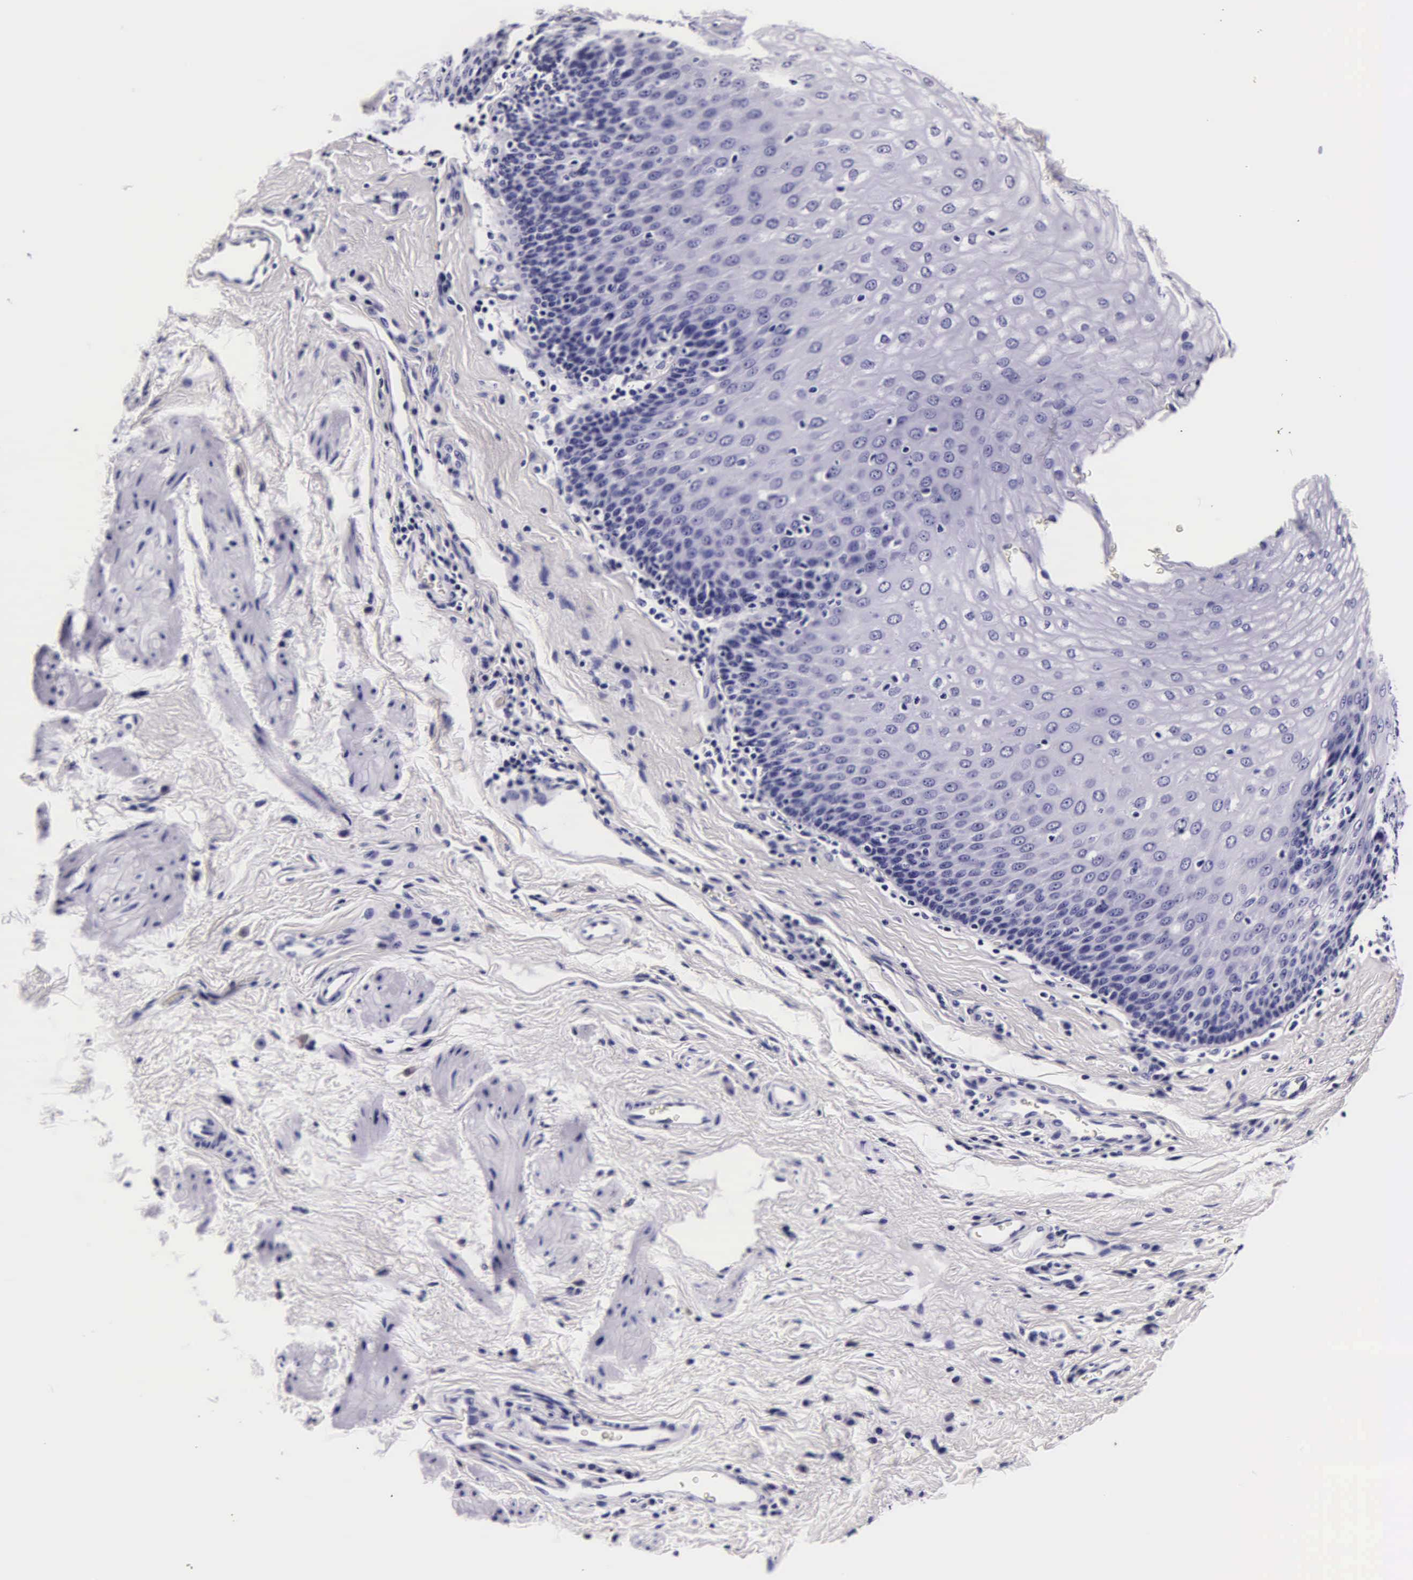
{"staining": {"intensity": "negative", "quantity": "none", "location": "none"}, "tissue": "esophagus", "cell_type": "Squamous epithelial cells", "image_type": "normal", "snomed": [{"axis": "morphology", "description": "Normal tissue, NOS"}, {"axis": "topography", "description": "Esophagus"}], "caption": "Squamous epithelial cells are negative for protein expression in normal human esophagus. Nuclei are stained in blue.", "gene": "DGCR2", "patient": {"sex": "female", "age": 61}}